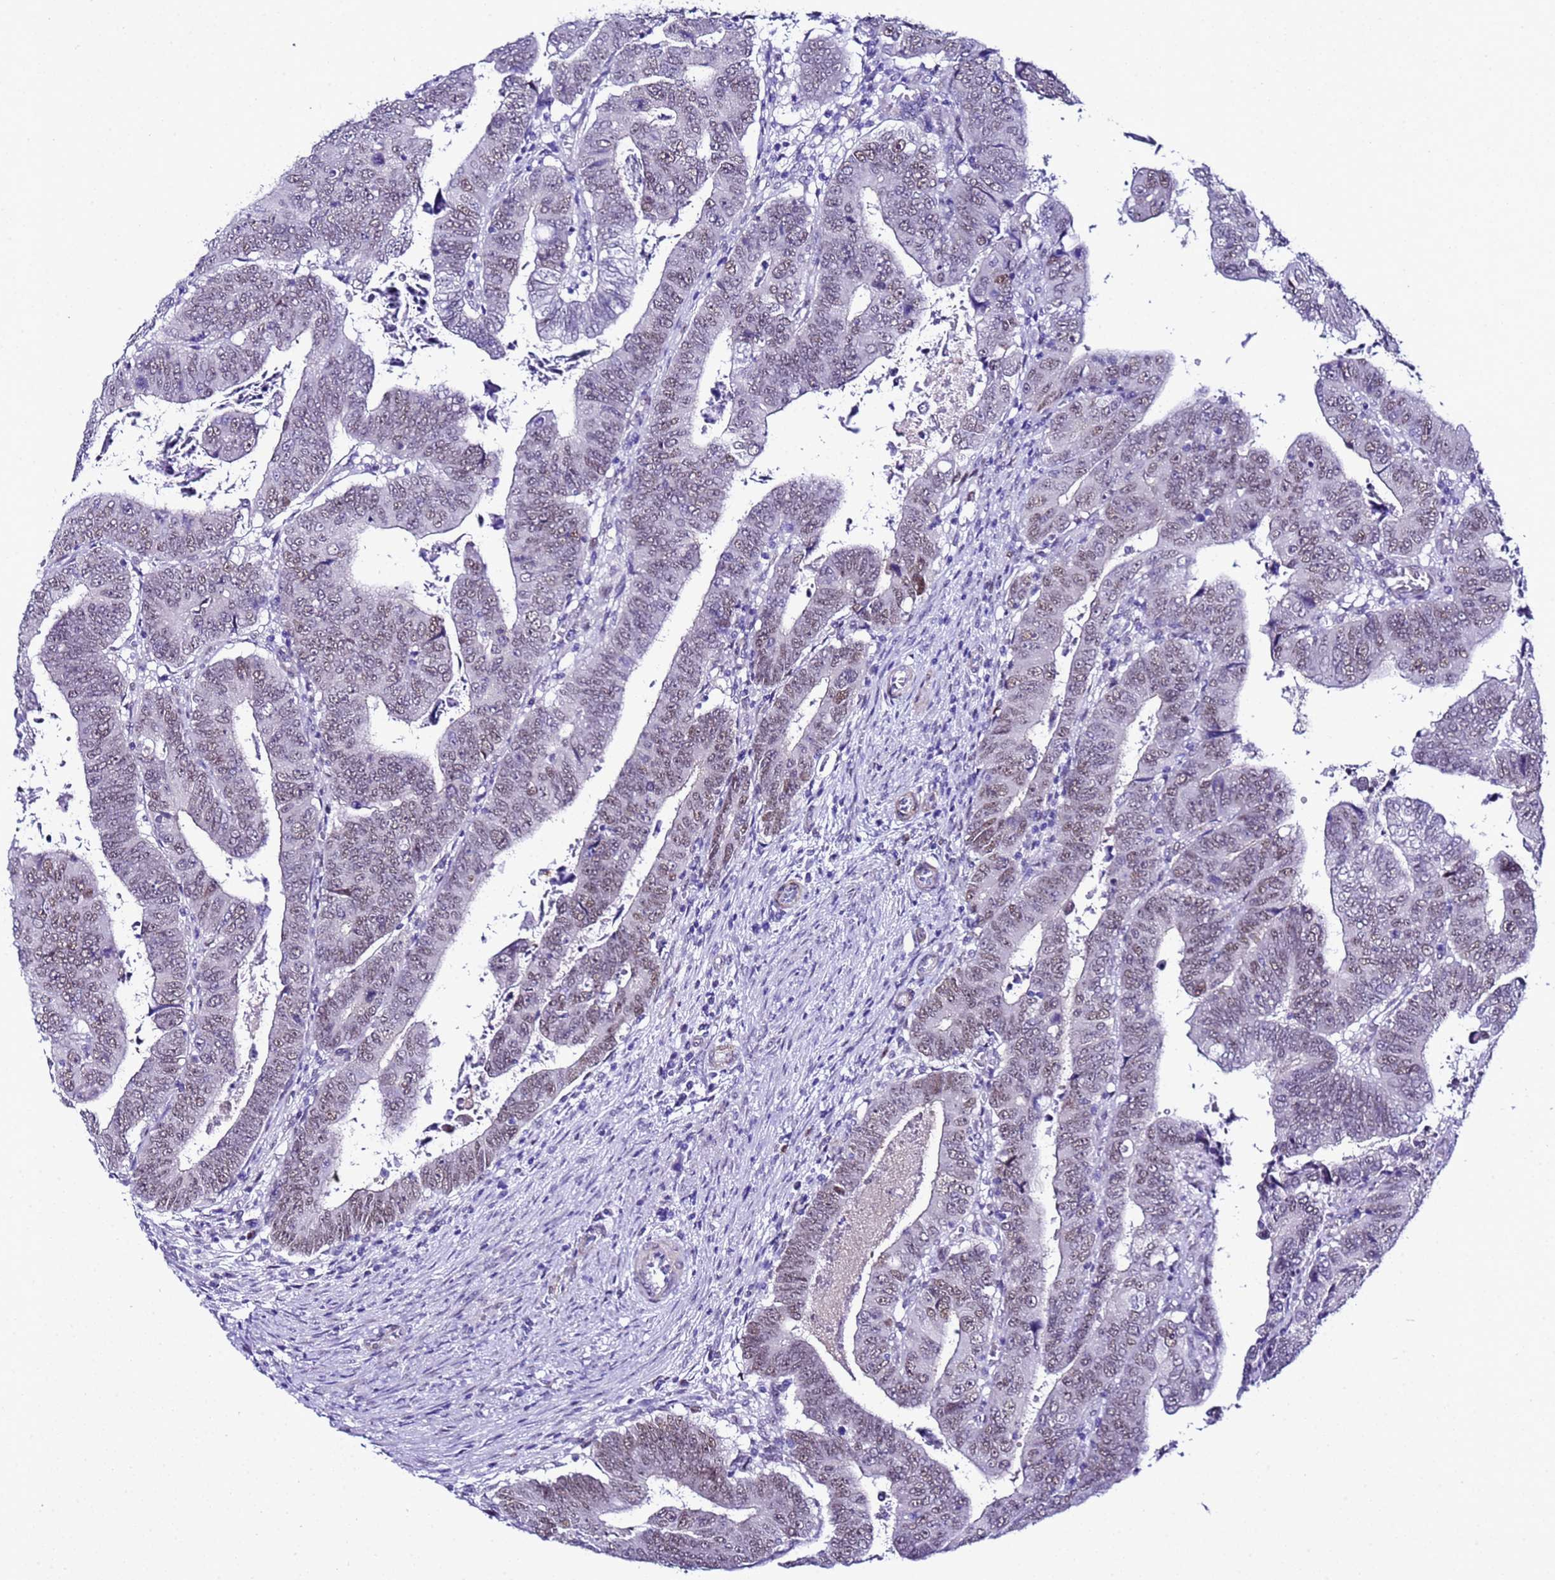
{"staining": {"intensity": "moderate", "quantity": ">75%", "location": "nuclear"}, "tissue": "colorectal cancer", "cell_type": "Tumor cells", "image_type": "cancer", "snomed": [{"axis": "morphology", "description": "Normal tissue, NOS"}, {"axis": "morphology", "description": "Adenocarcinoma, NOS"}, {"axis": "topography", "description": "Rectum"}], "caption": "Human colorectal cancer (adenocarcinoma) stained with a protein marker shows moderate staining in tumor cells.", "gene": "BCL7A", "patient": {"sex": "female", "age": 65}}